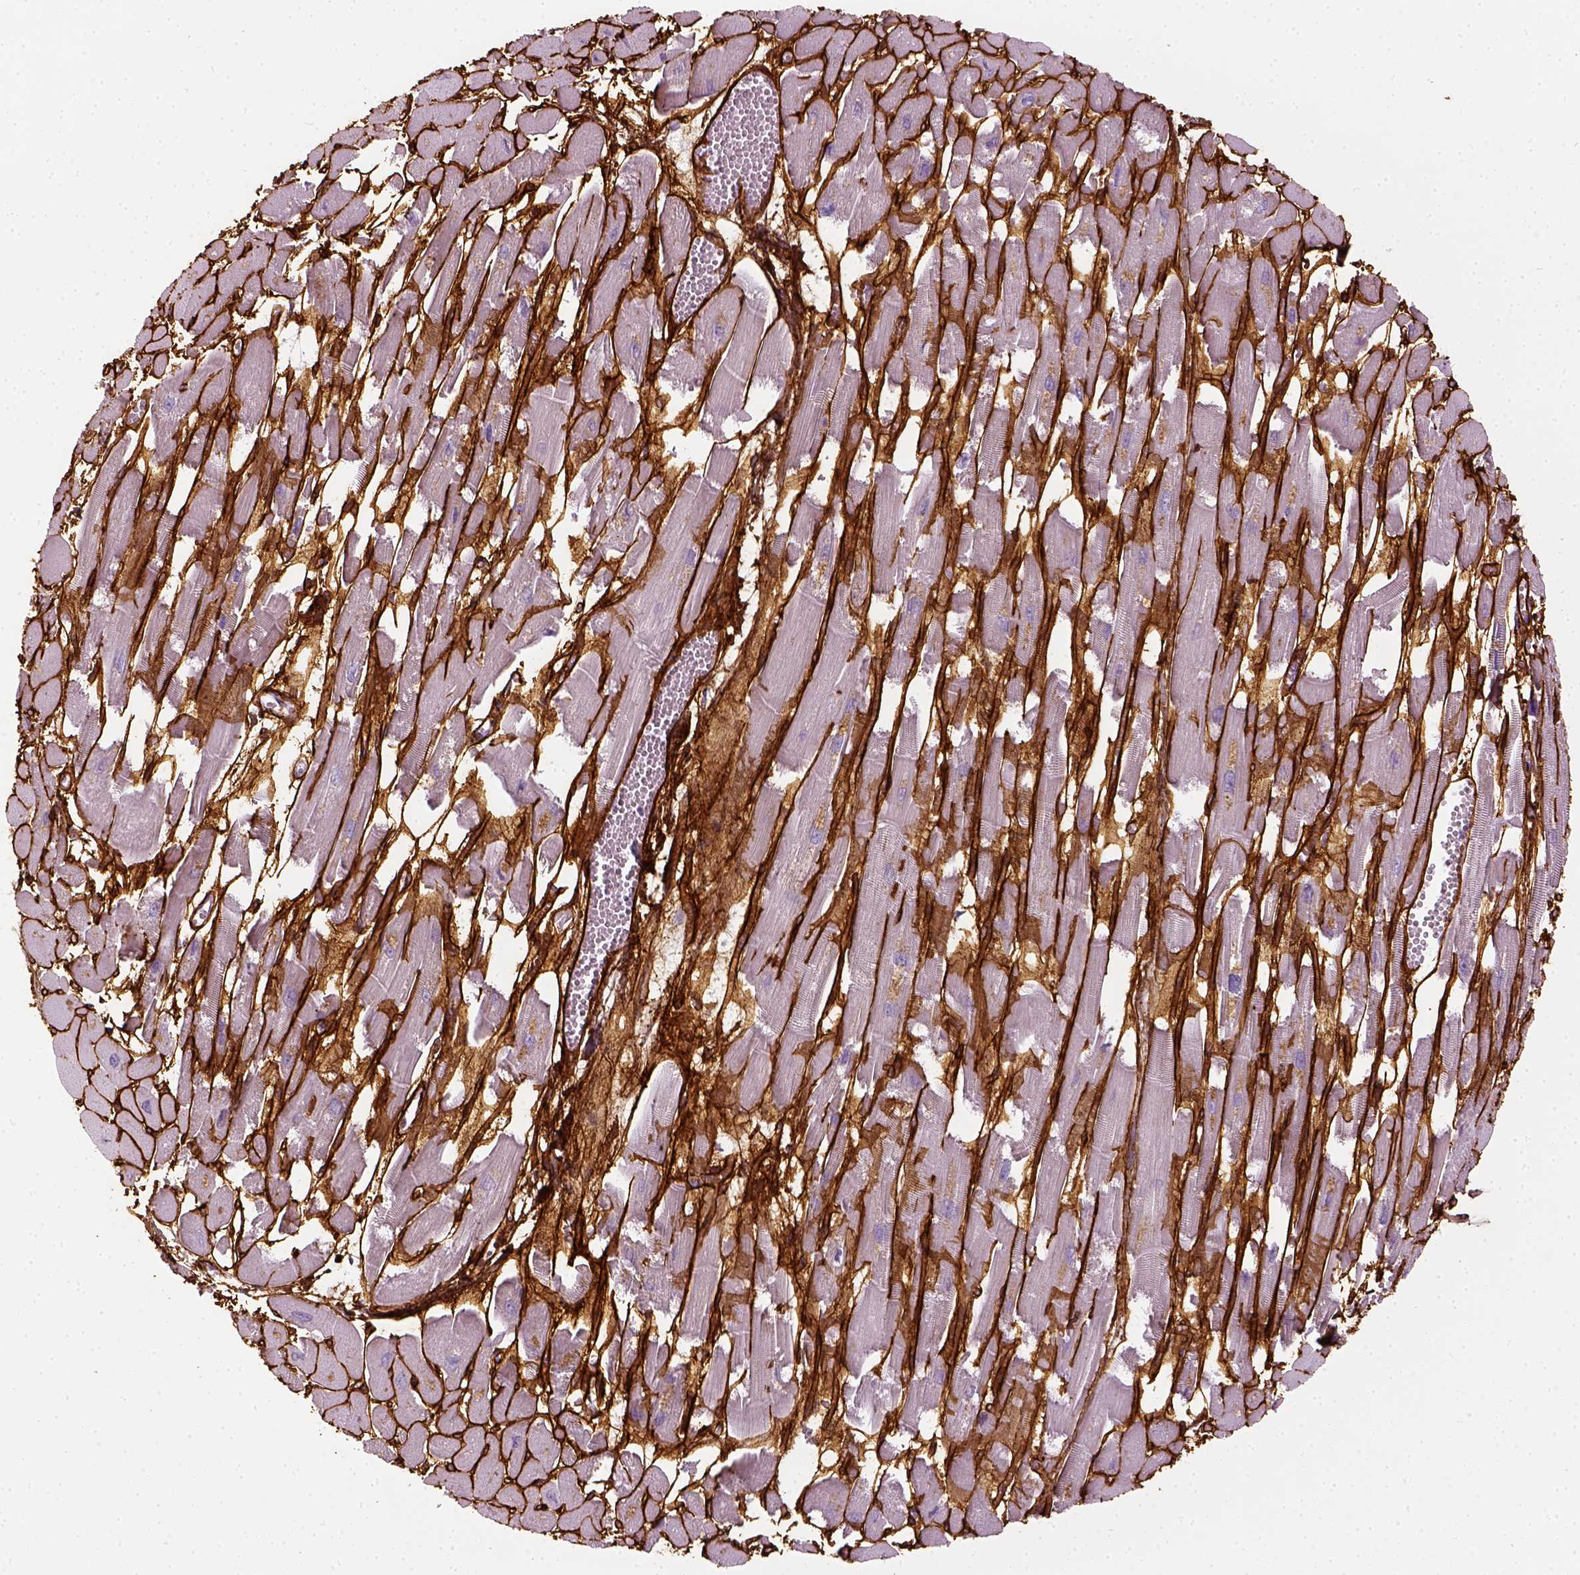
{"staining": {"intensity": "negative", "quantity": "none", "location": "none"}, "tissue": "heart muscle", "cell_type": "Cardiomyocytes", "image_type": "normal", "snomed": [{"axis": "morphology", "description": "Normal tissue, NOS"}, {"axis": "topography", "description": "Heart"}], "caption": "Cardiomyocytes show no significant protein positivity in benign heart muscle. Nuclei are stained in blue.", "gene": "COL6A2", "patient": {"sex": "female", "age": 52}}